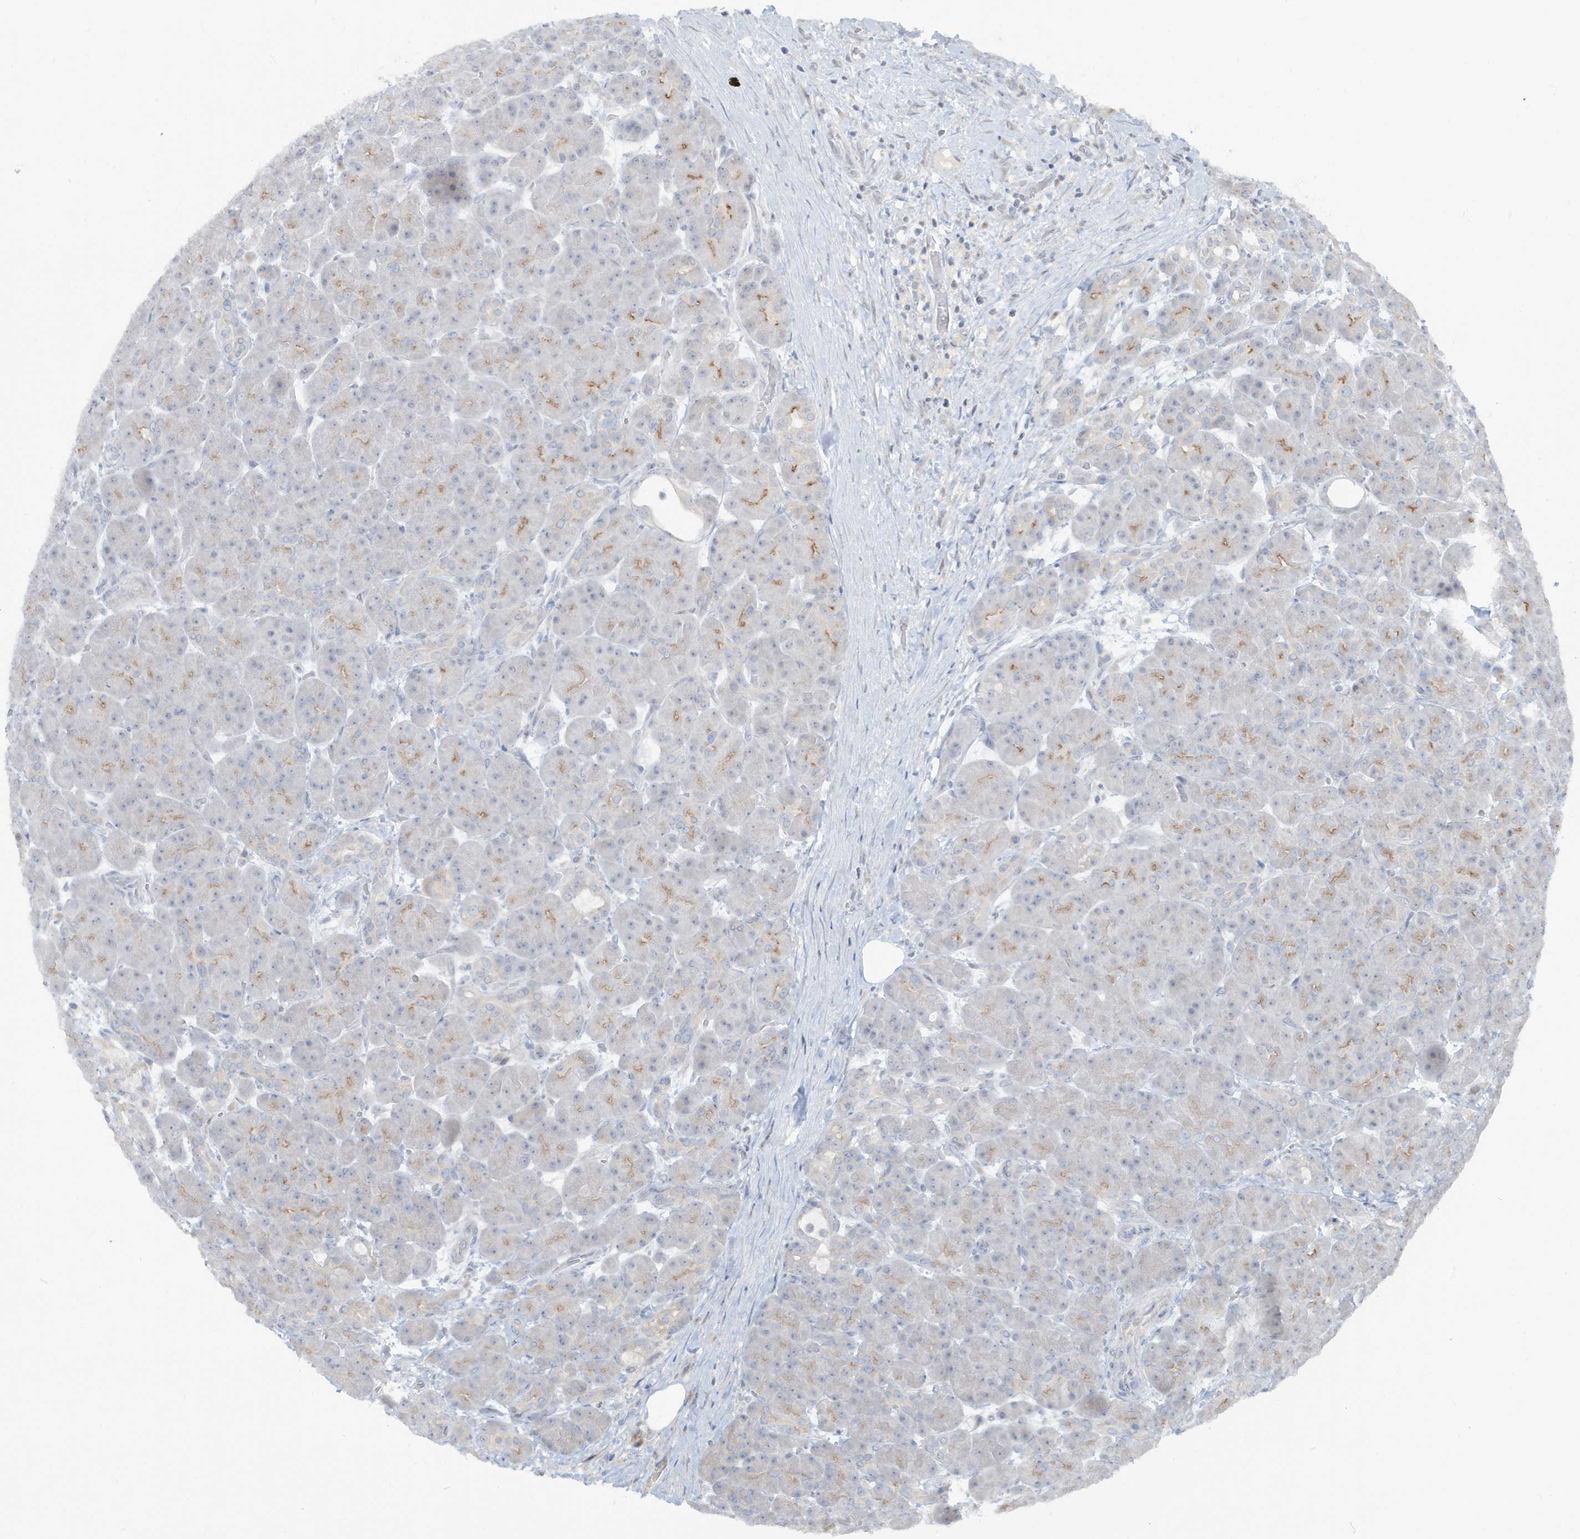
{"staining": {"intensity": "weak", "quantity": "<25%", "location": "cytoplasmic/membranous"}, "tissue": "pancreas", "cell_type": "Exocrine glandular cells", "image_type": "normal", "snomed": [{"axis": "morphology", "description": "Normal tissue, NOS"}, {"axis": "topography", "description": "Pancreas"}], "caption": "IHC photomicrograph of benign pancreas stained for a protein (brown), which shows no expression in exocrine glandular cells.", "gene": "PRRT3", "patient": {"sex": "male", "age": 63}}